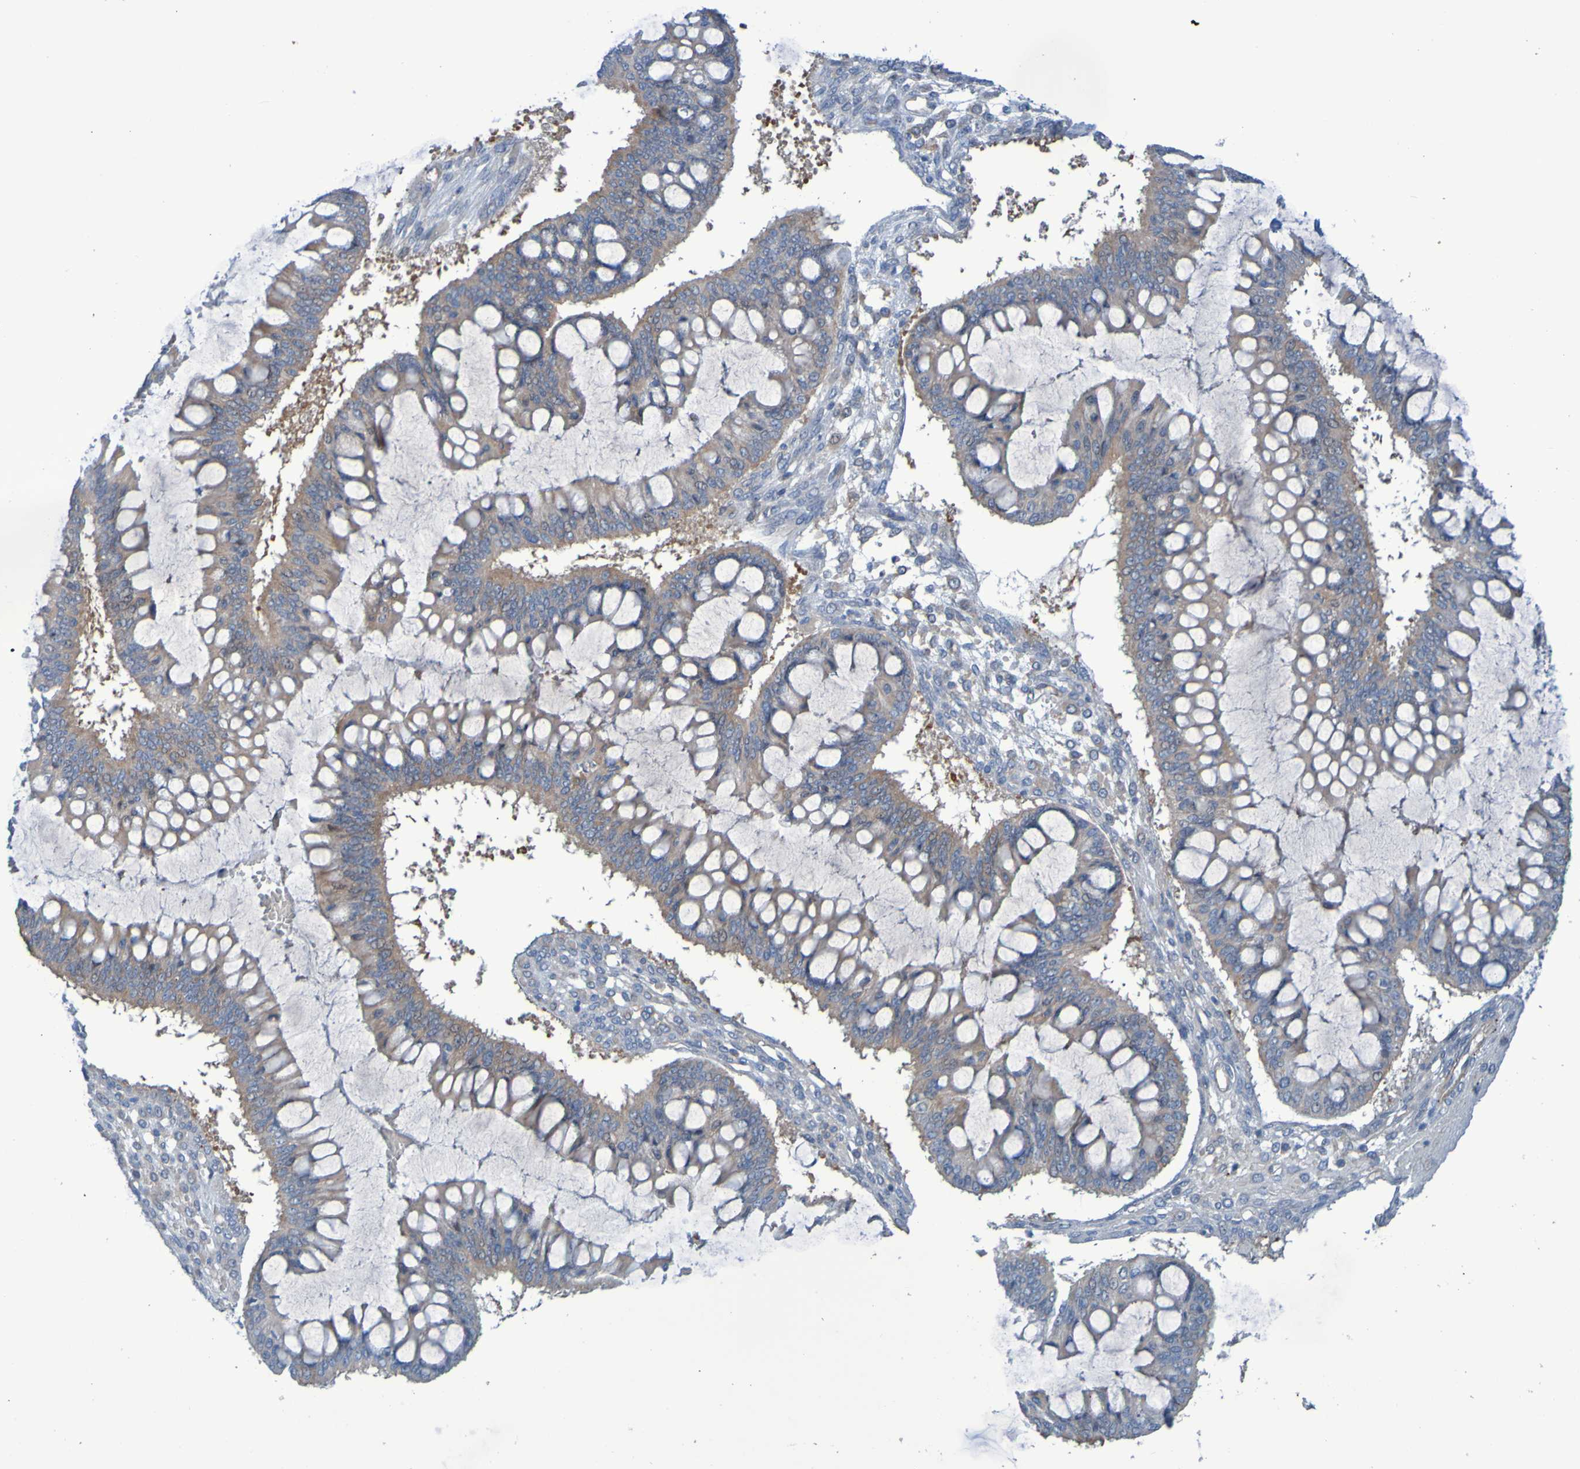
{"staining": {"intensity": "moderate", "quantity": ">75%", "location": "cytoplasmic/membranous"}, "tissue": "ovarian cancer", "cell_type": "Tumor cells", "image_type": "cancer", "snomed": [{"axis": "morphology", "description": "Cystadenocarcinoma, mucinous, NOS"}, {"axis": "topography", "description": "Ovary"}], "caption": "Mucinous cystadenocarcinoma (ovarian) stained for a protein (brown) shows moderate cytoplasmic/membranous positive positivity in about >75% of tumor cells.", "gene": "NPRL3", "patient": {"sex": "female", "age": 73}}